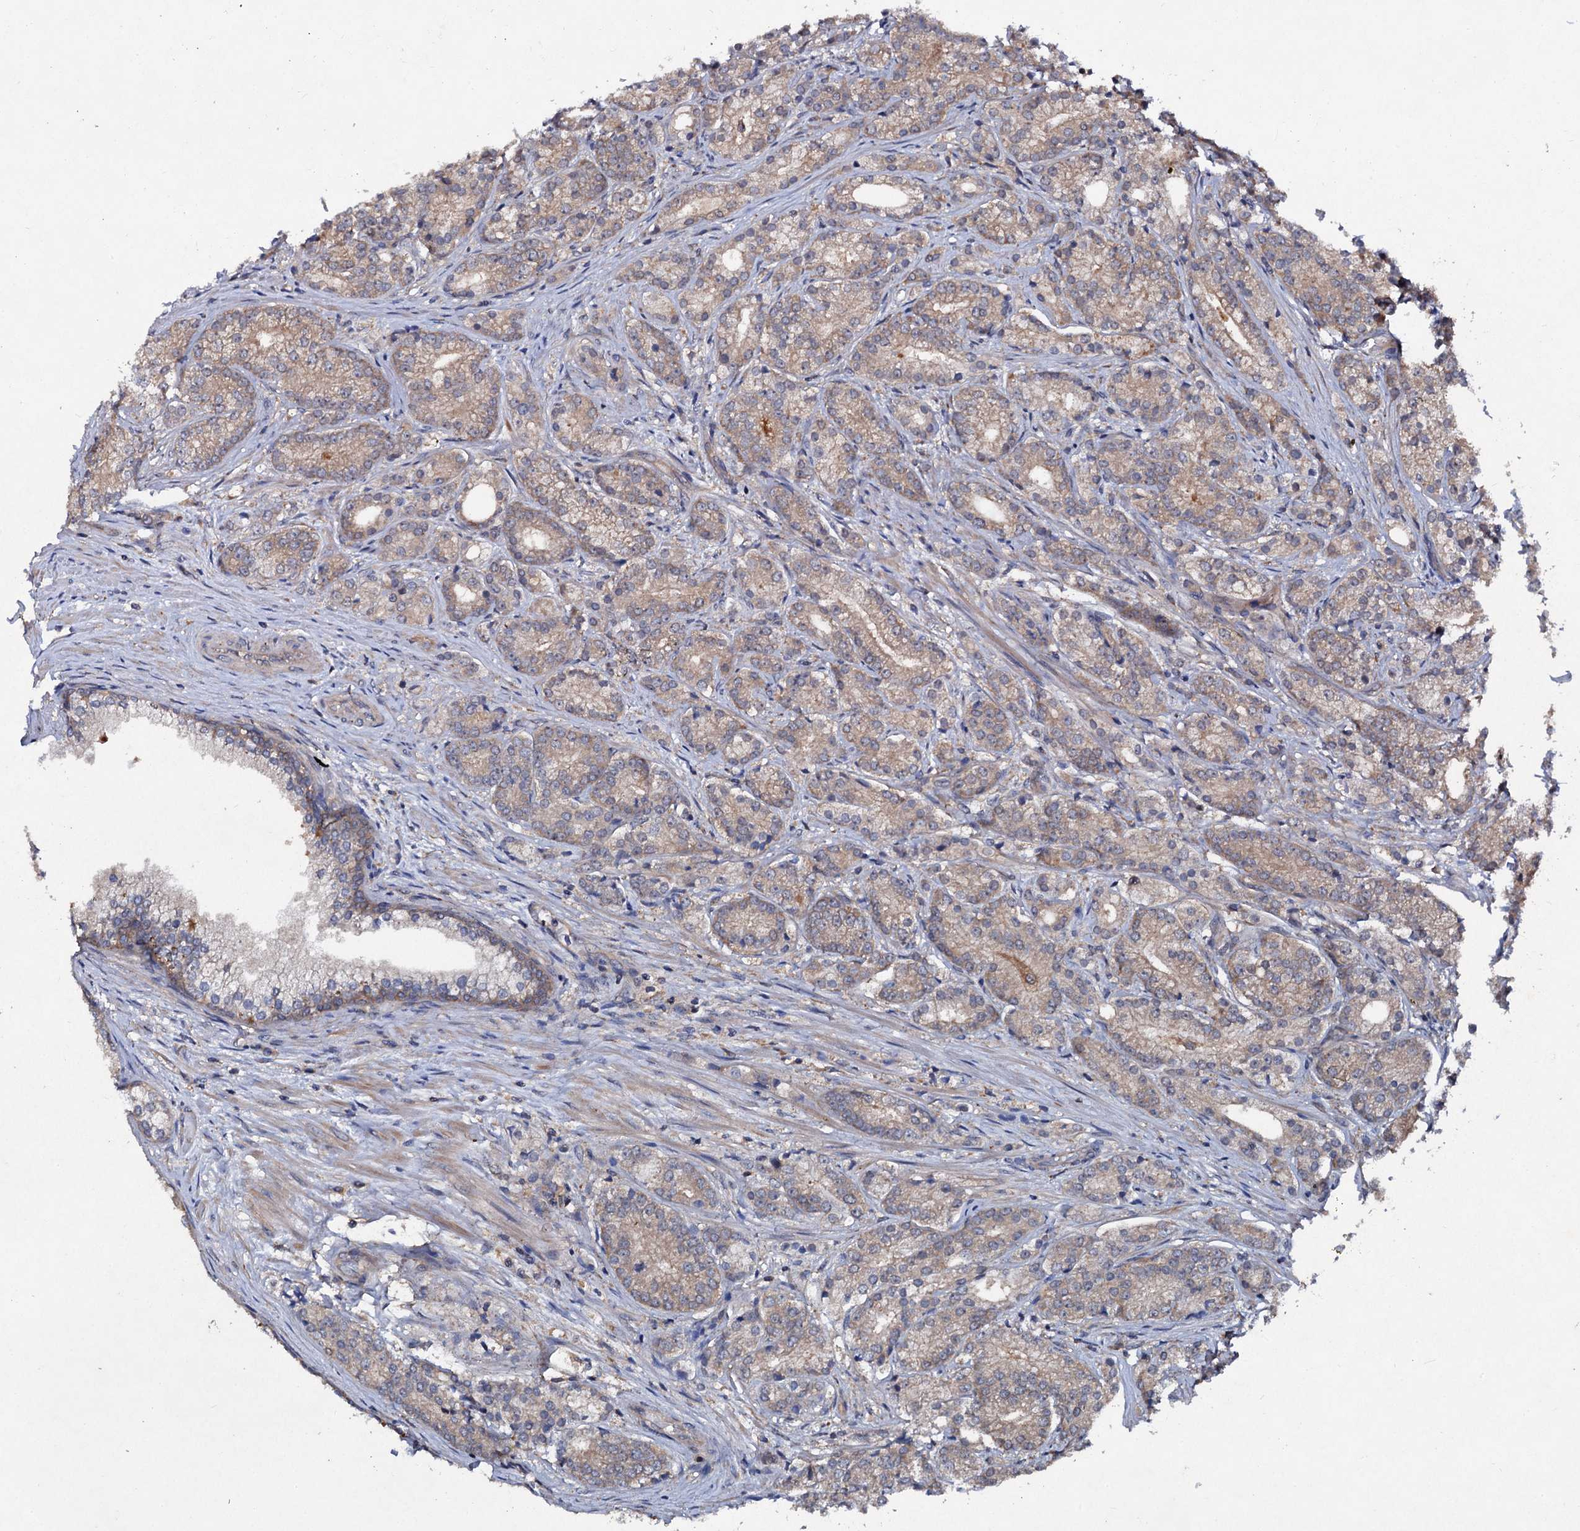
{"staining": {"intensity": "weak", "quantity": ">75%", "location": "cytoplasmic/membranous"}, "tissue": "prostate cancer", "cell_type": "Tumor cells", "image_type": "cancer", "snomed": [{"axis": "morphology", "description": "Adenocarcinoma, Low grade"}, {"axis": "topography", "description": "Prostate"}], "caption": "Immunohistochemical staining of human adenocarcinoma (low-grade) (prostate) displays low levels of weak cytoplasmic/membranous protein expression in about >75% of tumor cells.", "gene": "VPS29", "patient": {"sex": "male", "age": 71}}